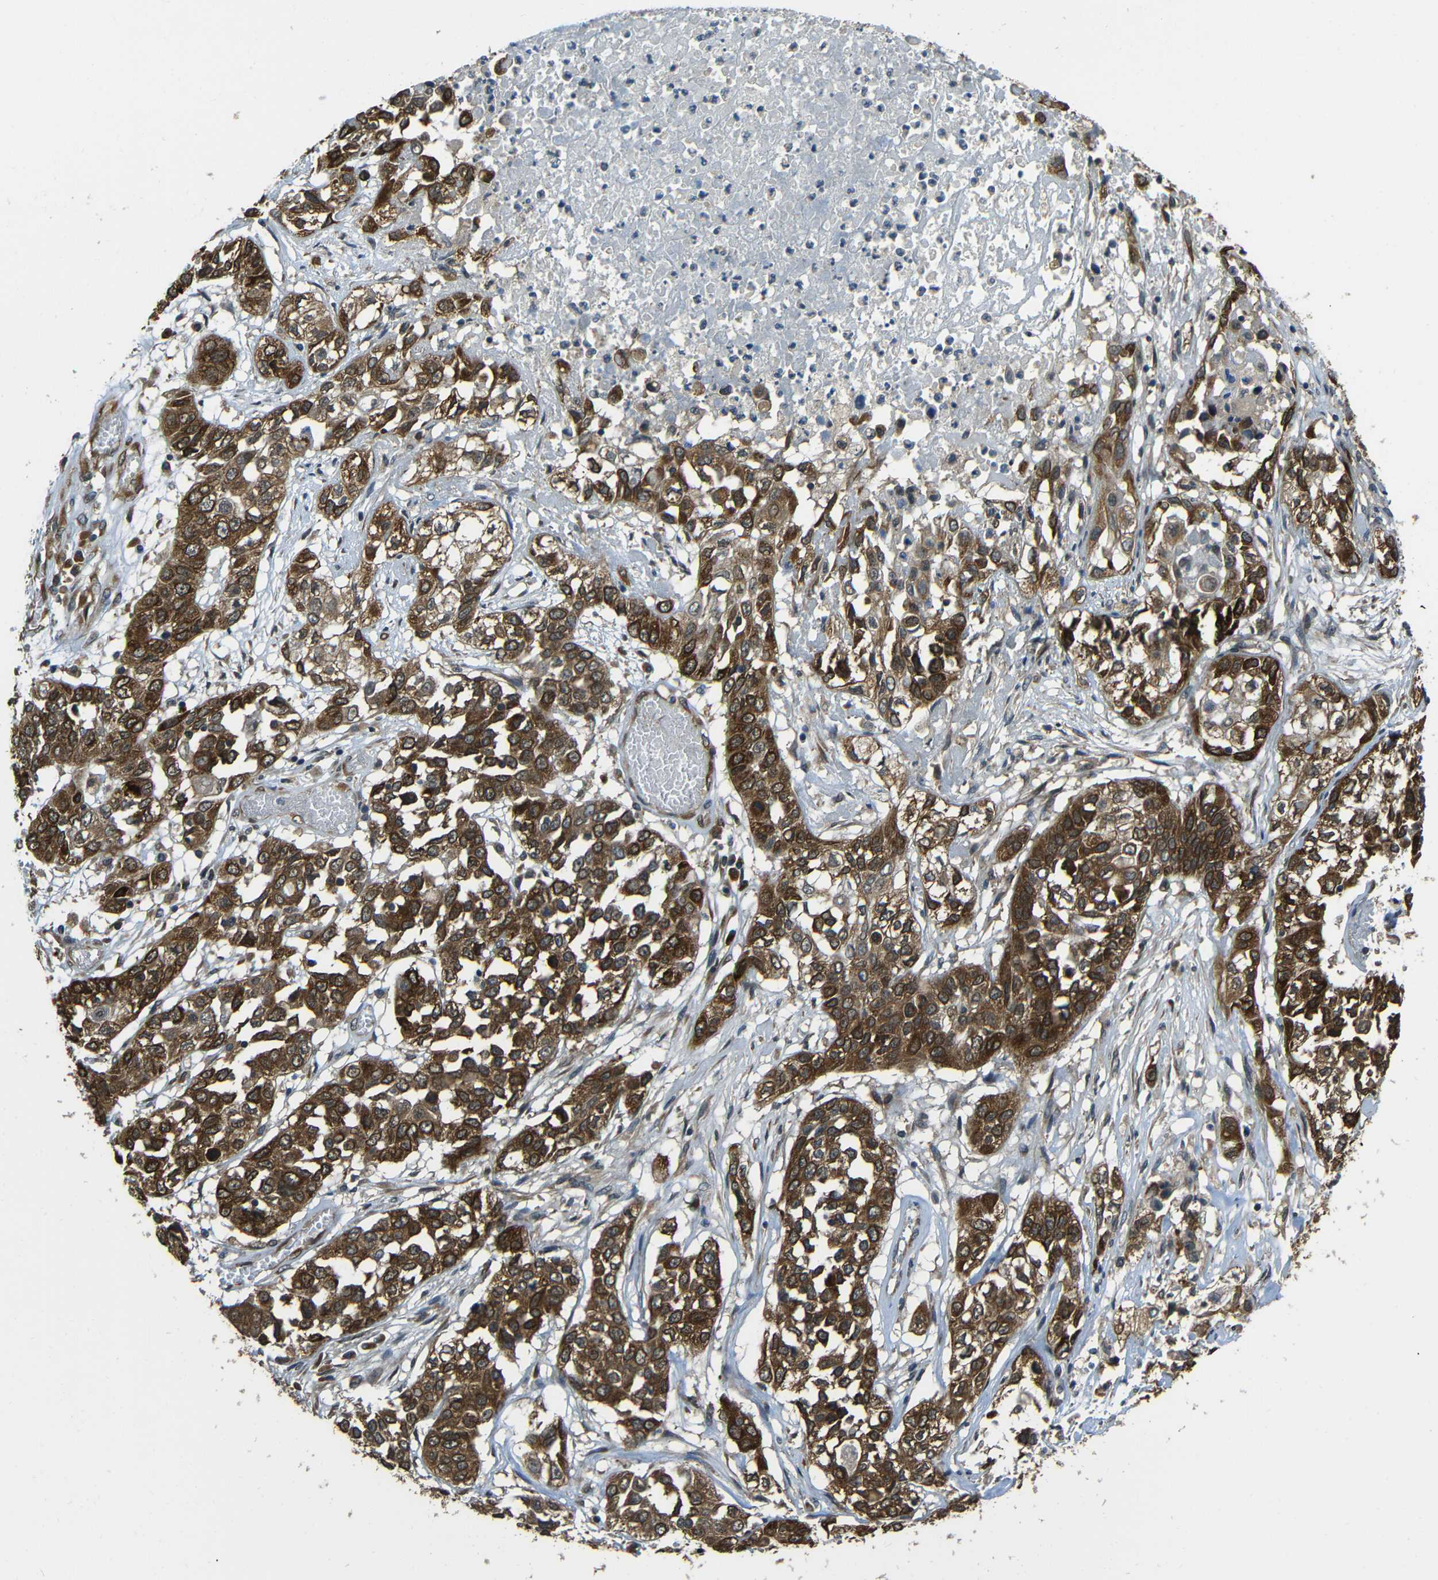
{"staining": {"intensity": "strong", "quantity": "25%-75%", "location": "cytoplasmic/membranous"}, "tissue": "lung cancer", "cell_type": "Tumor cells", "image_type": "cancer", "snomed": [{"axis": "morphology", "description": "Squamous cell carcinoma, NOS"}, {"axis": "topography", "description": "Lung"}], "caption": "Immunohistochemistry of human squamous cell carcinoma (lung) reveals high levels of strong cytoplasmic/membranous expression in about 25%-75% of tumor cells.", "gene": "VAPB", "patient": {"sex": "male", "age": 71}}